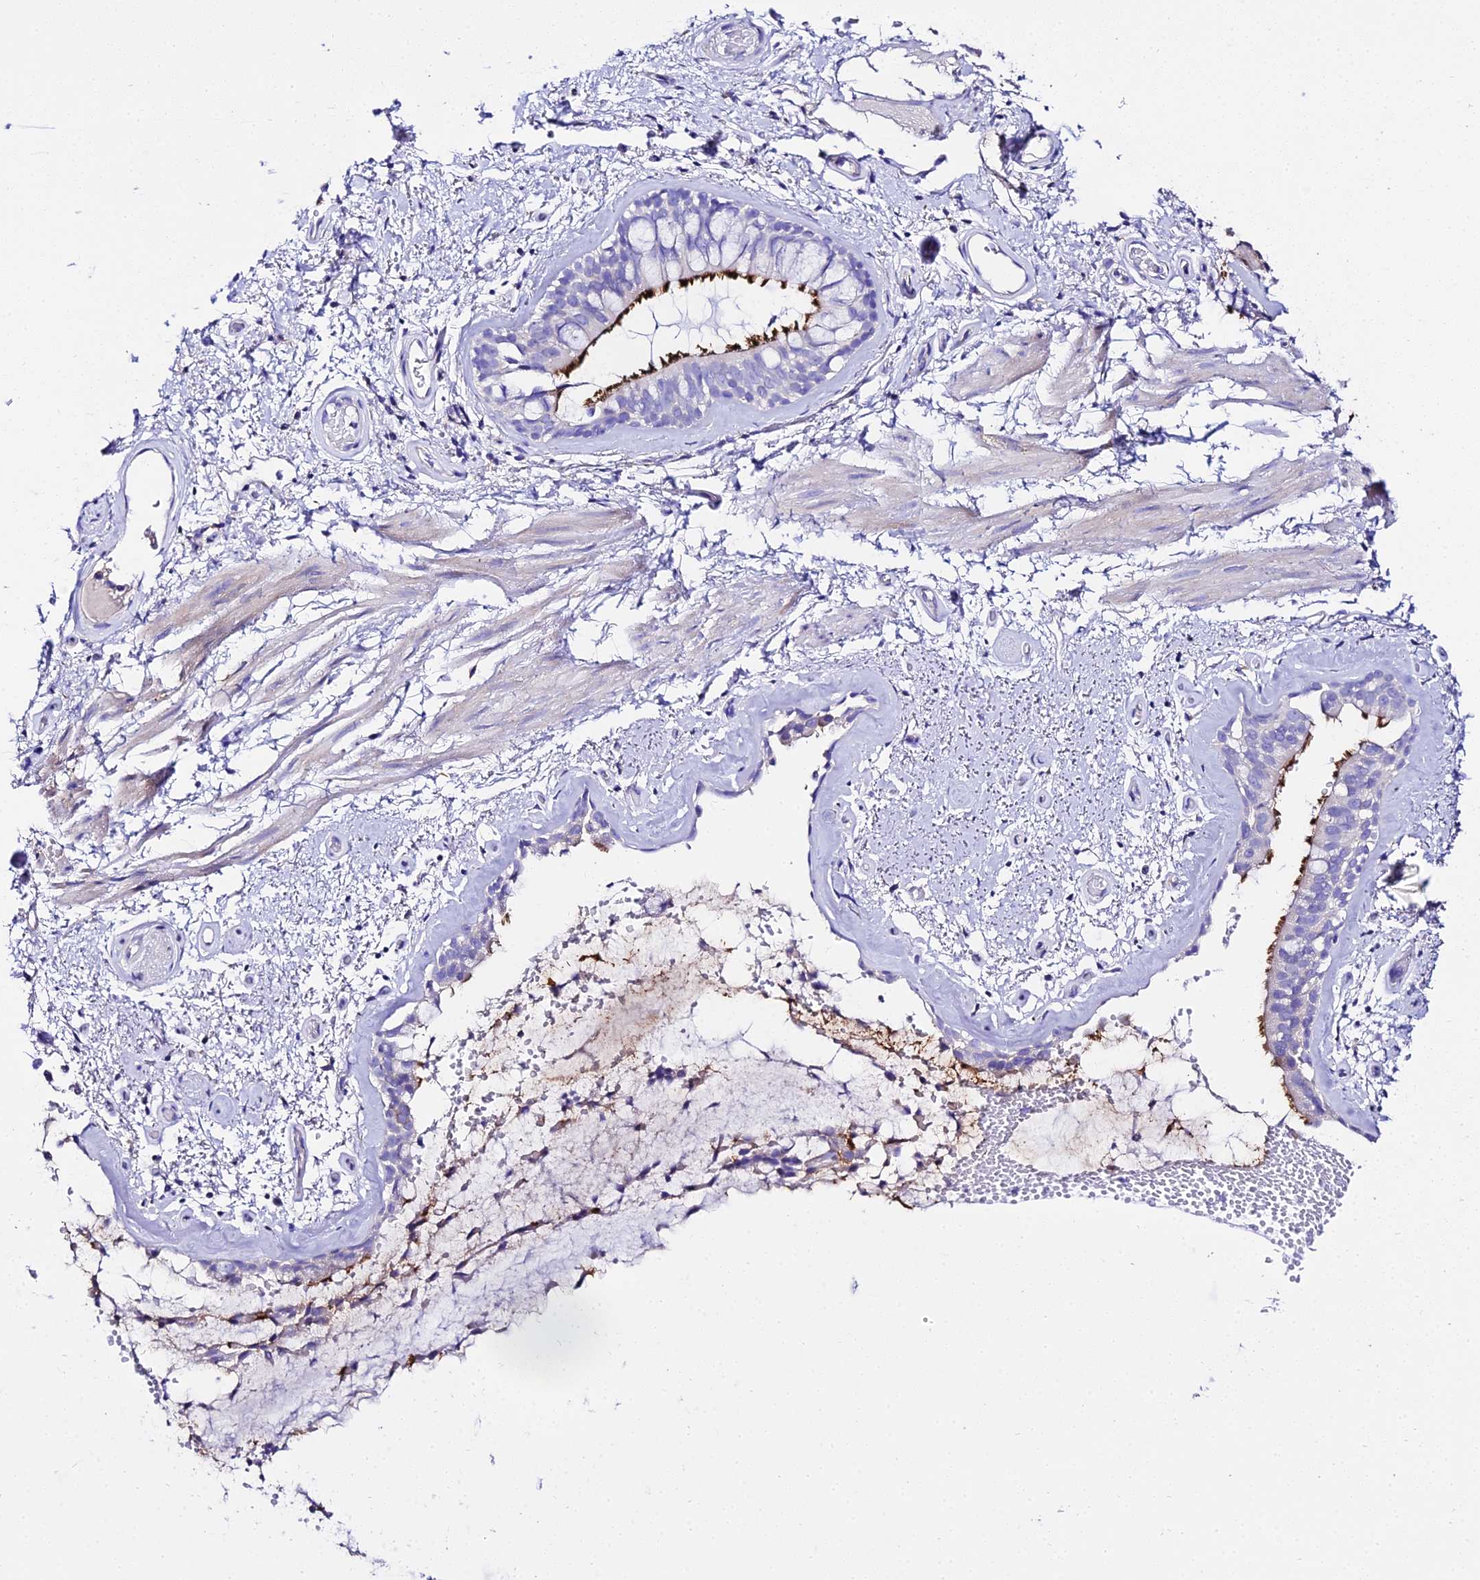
{"staining": {"intensity": "strong", "quantity": "25%-75%", "location": "cytoplasmic/membranous"}, "tissue": "bronchus", "cell_type": "Respiratory epithelial cells", "image_type": "normal", "snomed": [{"axis": "morphology", "description": "Normal tissue, NOS"}, {"axis": "topography", "description": "Cartilage tissue"}, {"axis": "topography", "description": "Bronchus"}], "caption": "Immunohistochemistry (DAB (3,3'-diaminobenzidine)) staining of normal human bronchus reveals strong cytoplasmic/membranous protein expression in approximately 25%-75% of respiratory epithelial cells. The protein of interest is shown in brown color, while the nuclei are stained blue.", "gene": "TMEM117", "patient": {"sex": "female", "age": 66}}